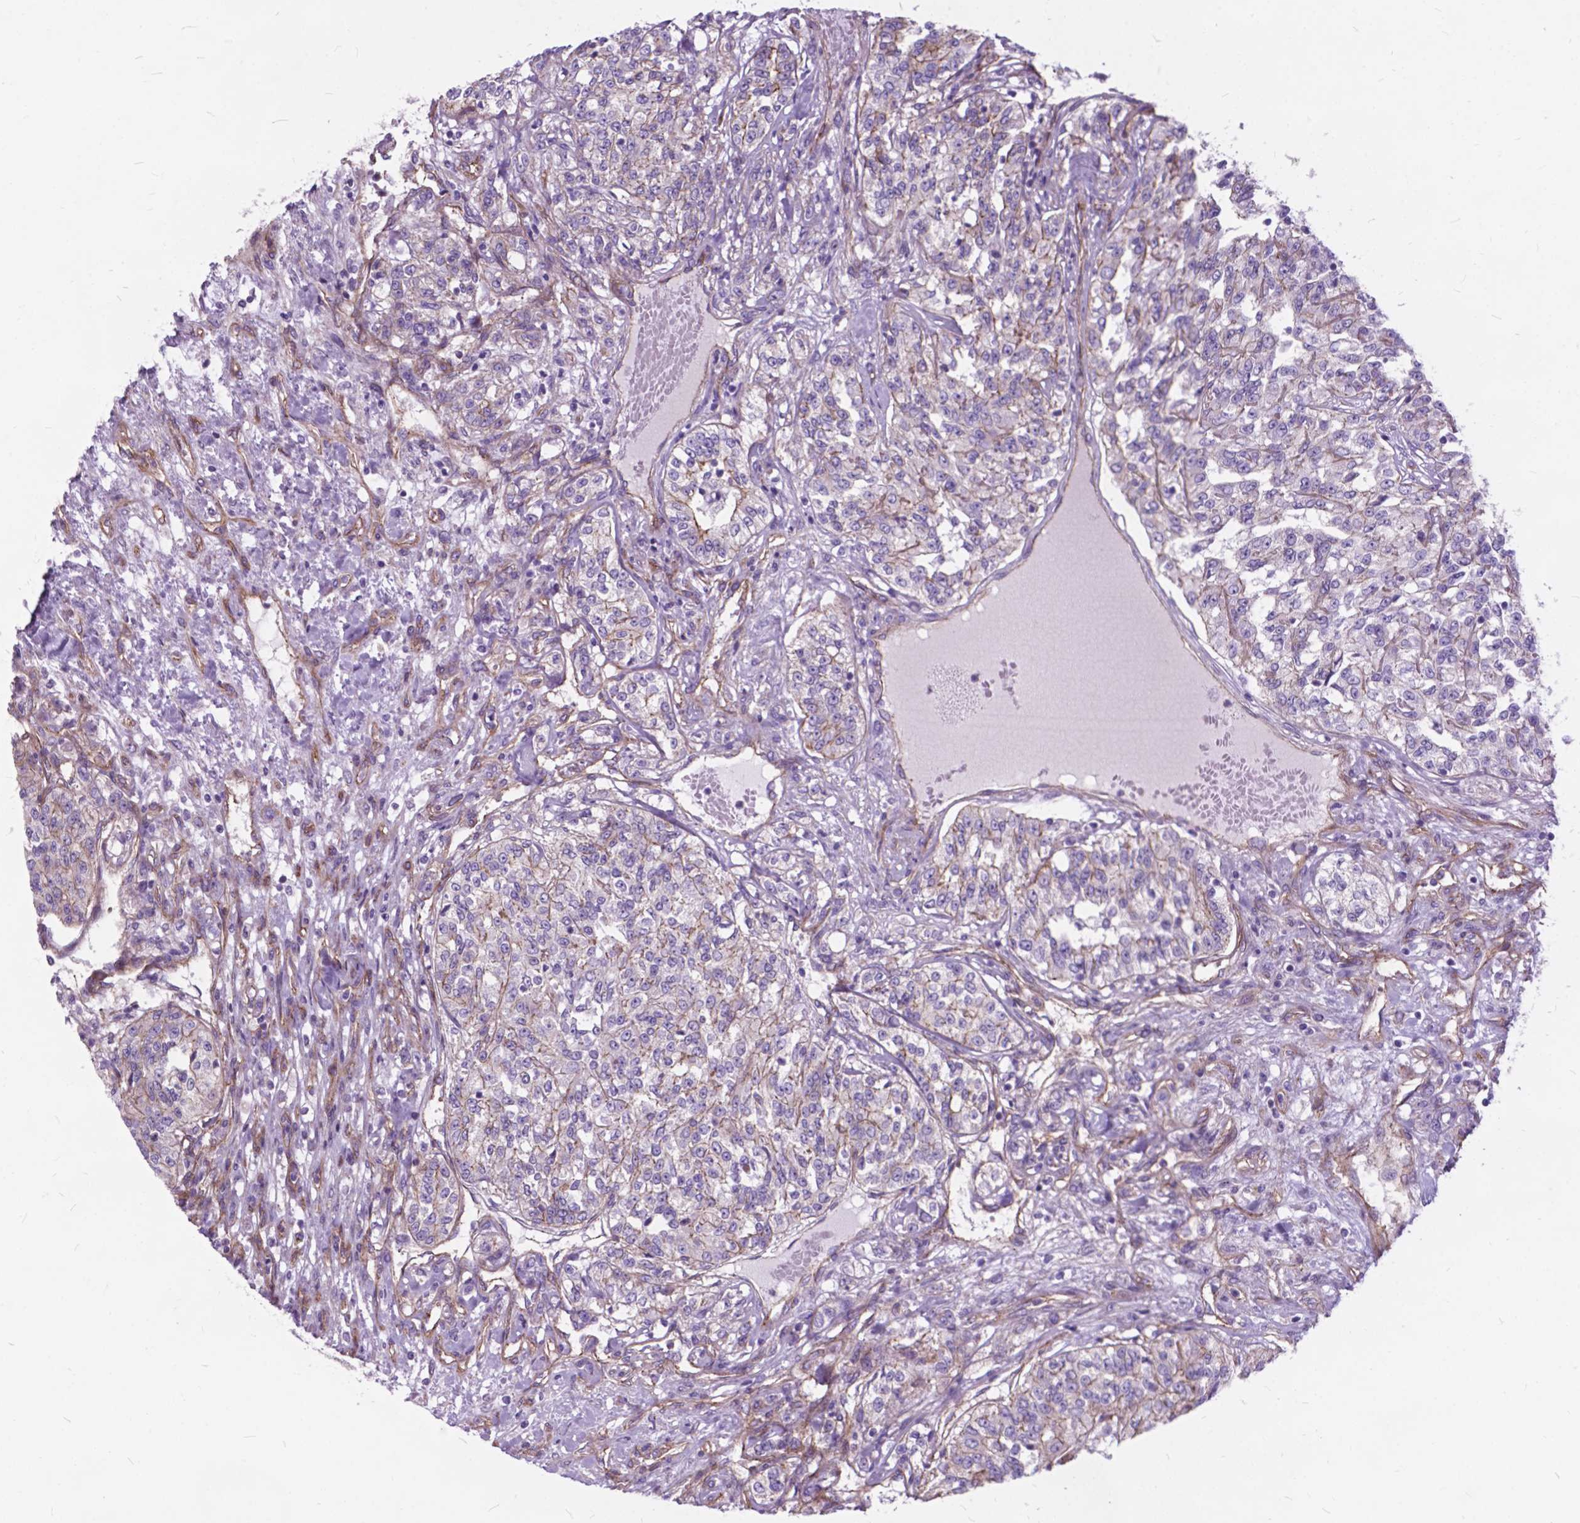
{"staining": {"intensity": "negative", "quantity": "none", "location": "none"}, "tissue": "renal cancer", "cell_type": "Tumor cells", "image_type": "cancer", "snomed": [{"axis": "morphology", "description": "Adenocarcinoma, NOS"}, {"axis": "topography", "description": "Kidney"}], "caption": "There is no significant positivity in tumor cells of renal cancer.", "gene": "FLT4", "patient": {"sex": "female", "age": 63}}